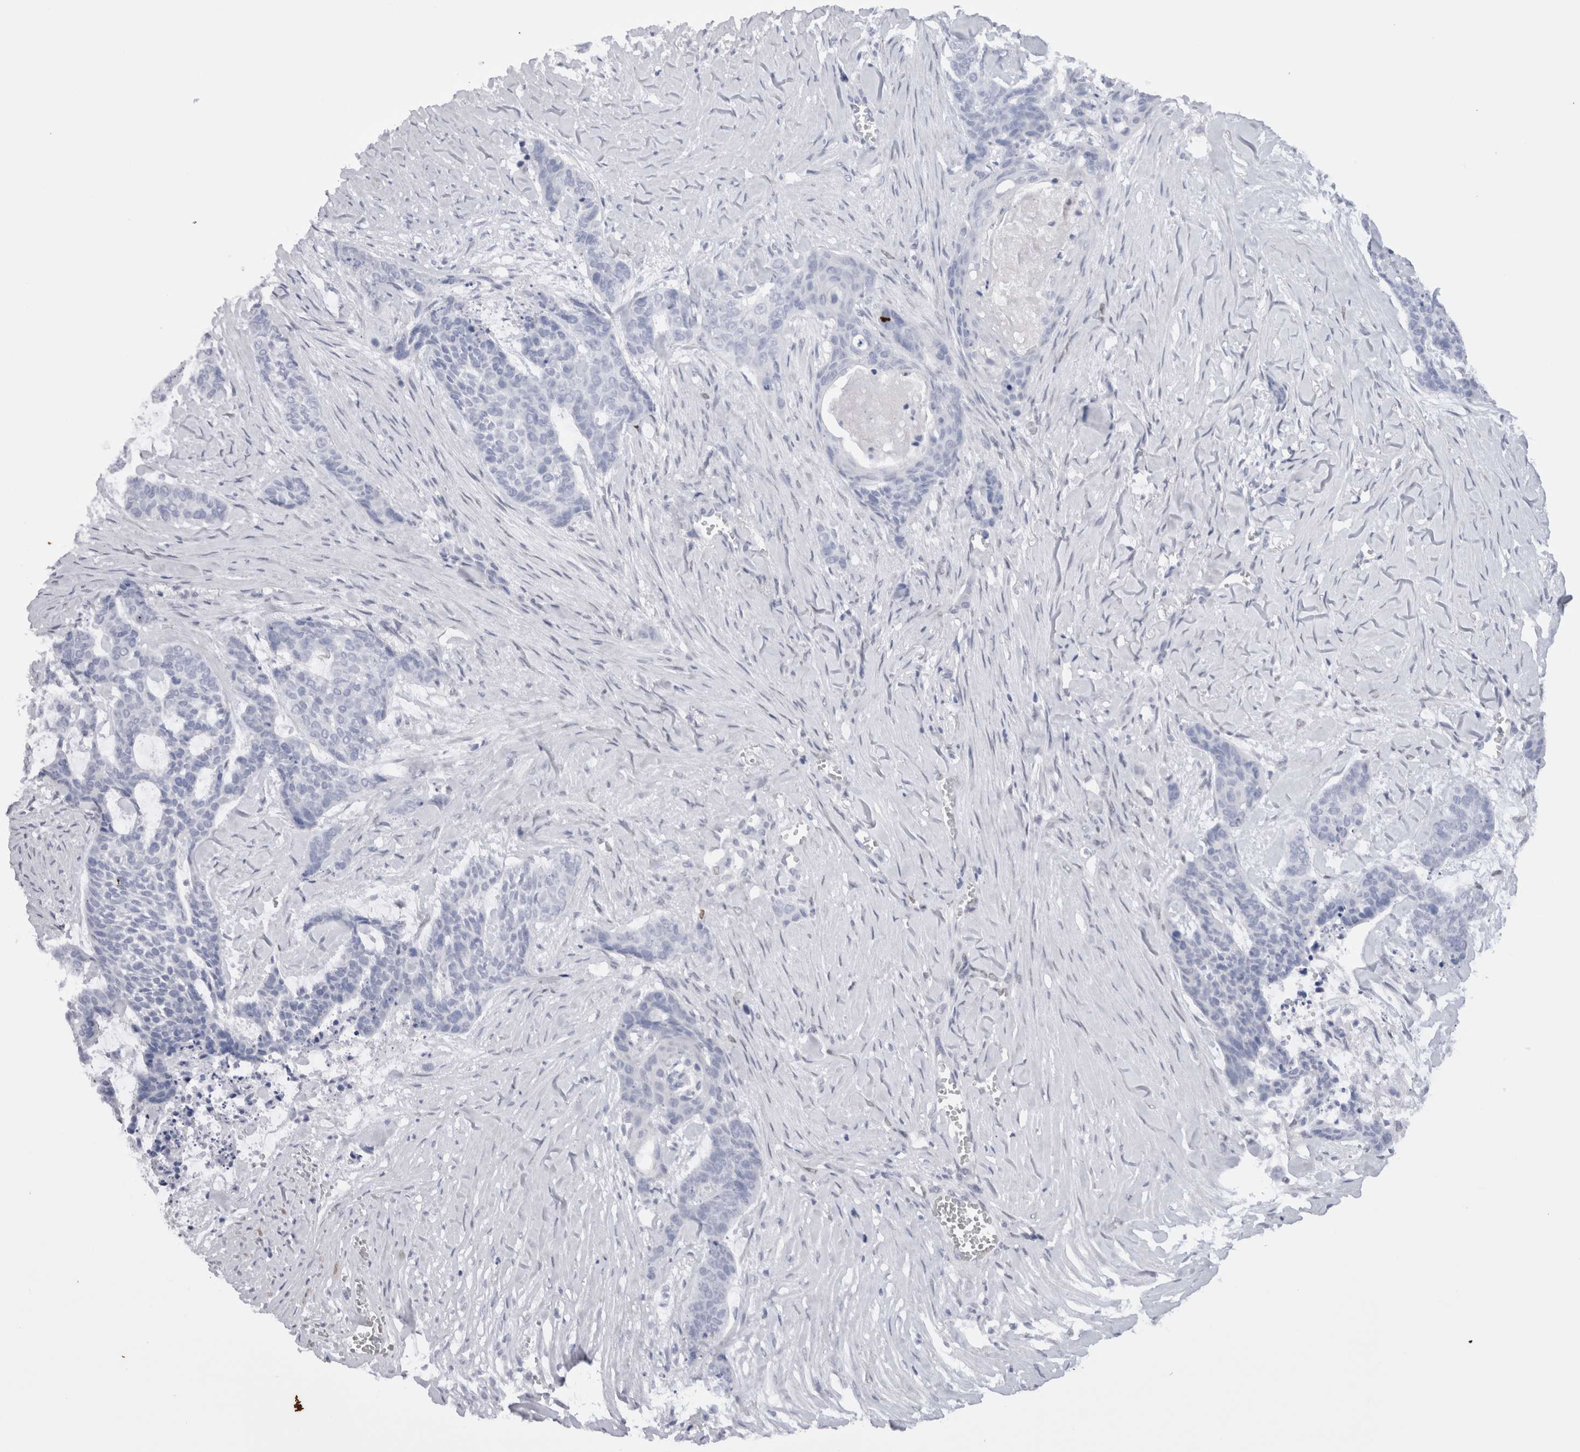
{"staining": {"intensity": "negative", "quantity": "none", "location": "none"}, "tissue": "skin cancer", "cell_type": "Tumor cells", "image_type": "cancer", "snomed": [{"axis": "morphology", "description": "Basal cell carcinoma"}, {"axis": "topography", "description": "Skin"}], "caption": "Immunohistochemistry photomicrograph of human skin basal cell carcinoma stained for a protein (brown), which shows no expression in tumor cells.", "gene": "VCPIP1", "patient": {"sex": "female", "age": 64}}